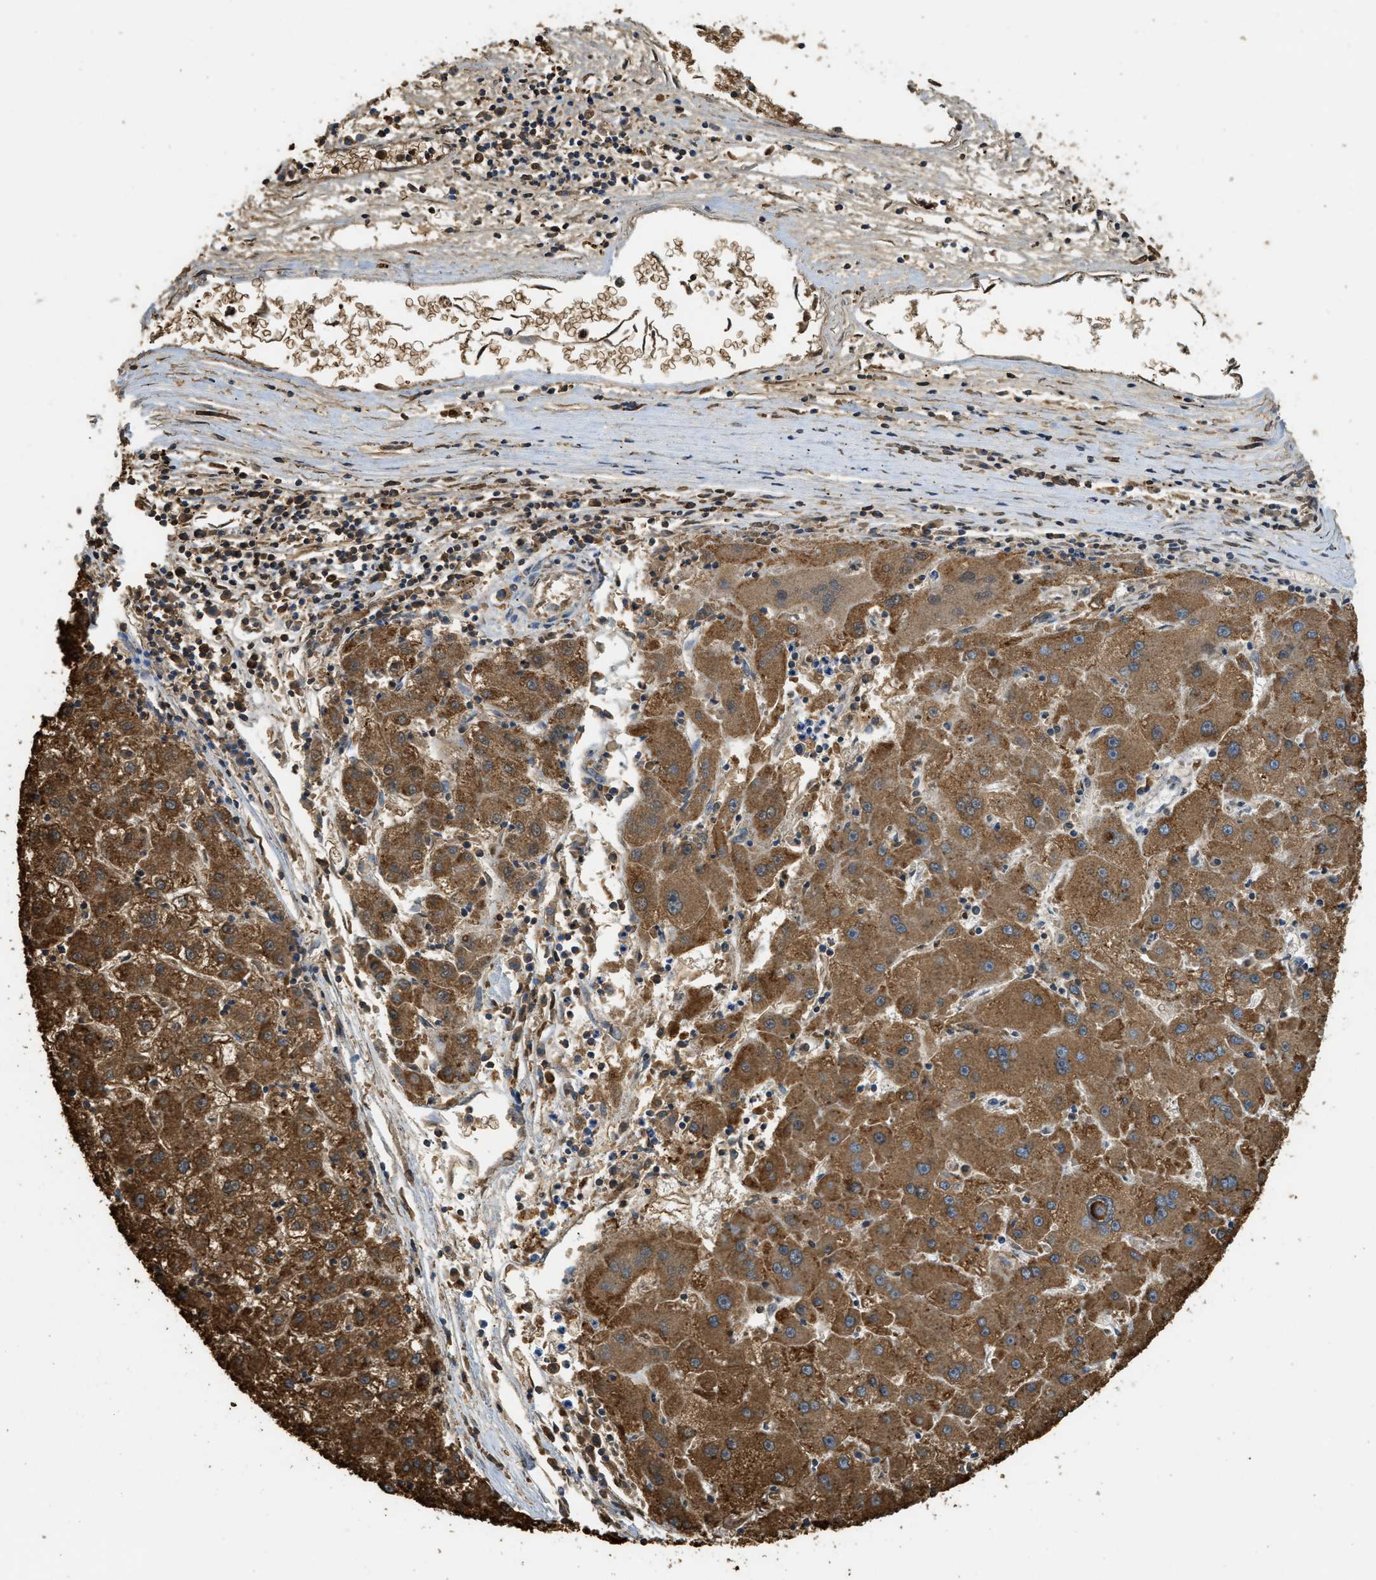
{"staining": {"intensity": "strong", "quantity": ">75%", "location": "cytoplasmic/membranous"}, "tissue": "liver cancer", "cell_type": "Tumor cells", "image_type": "cancer", "snomed": [{"axis": "morphology", "description": "Carcinoma, Hepatocellular, NOS"}, {"axis": "topography", "description": "Liver"}], "caption": "Approximately >75% of tumor cells in liver hepatocellular carcinoma exhibit strong cytoplasmic/membranous protein staining as visualized by brown immunohistochemical staining.", "gene": "NR5A2", "patient": {"sex": "male", "age": 72}}